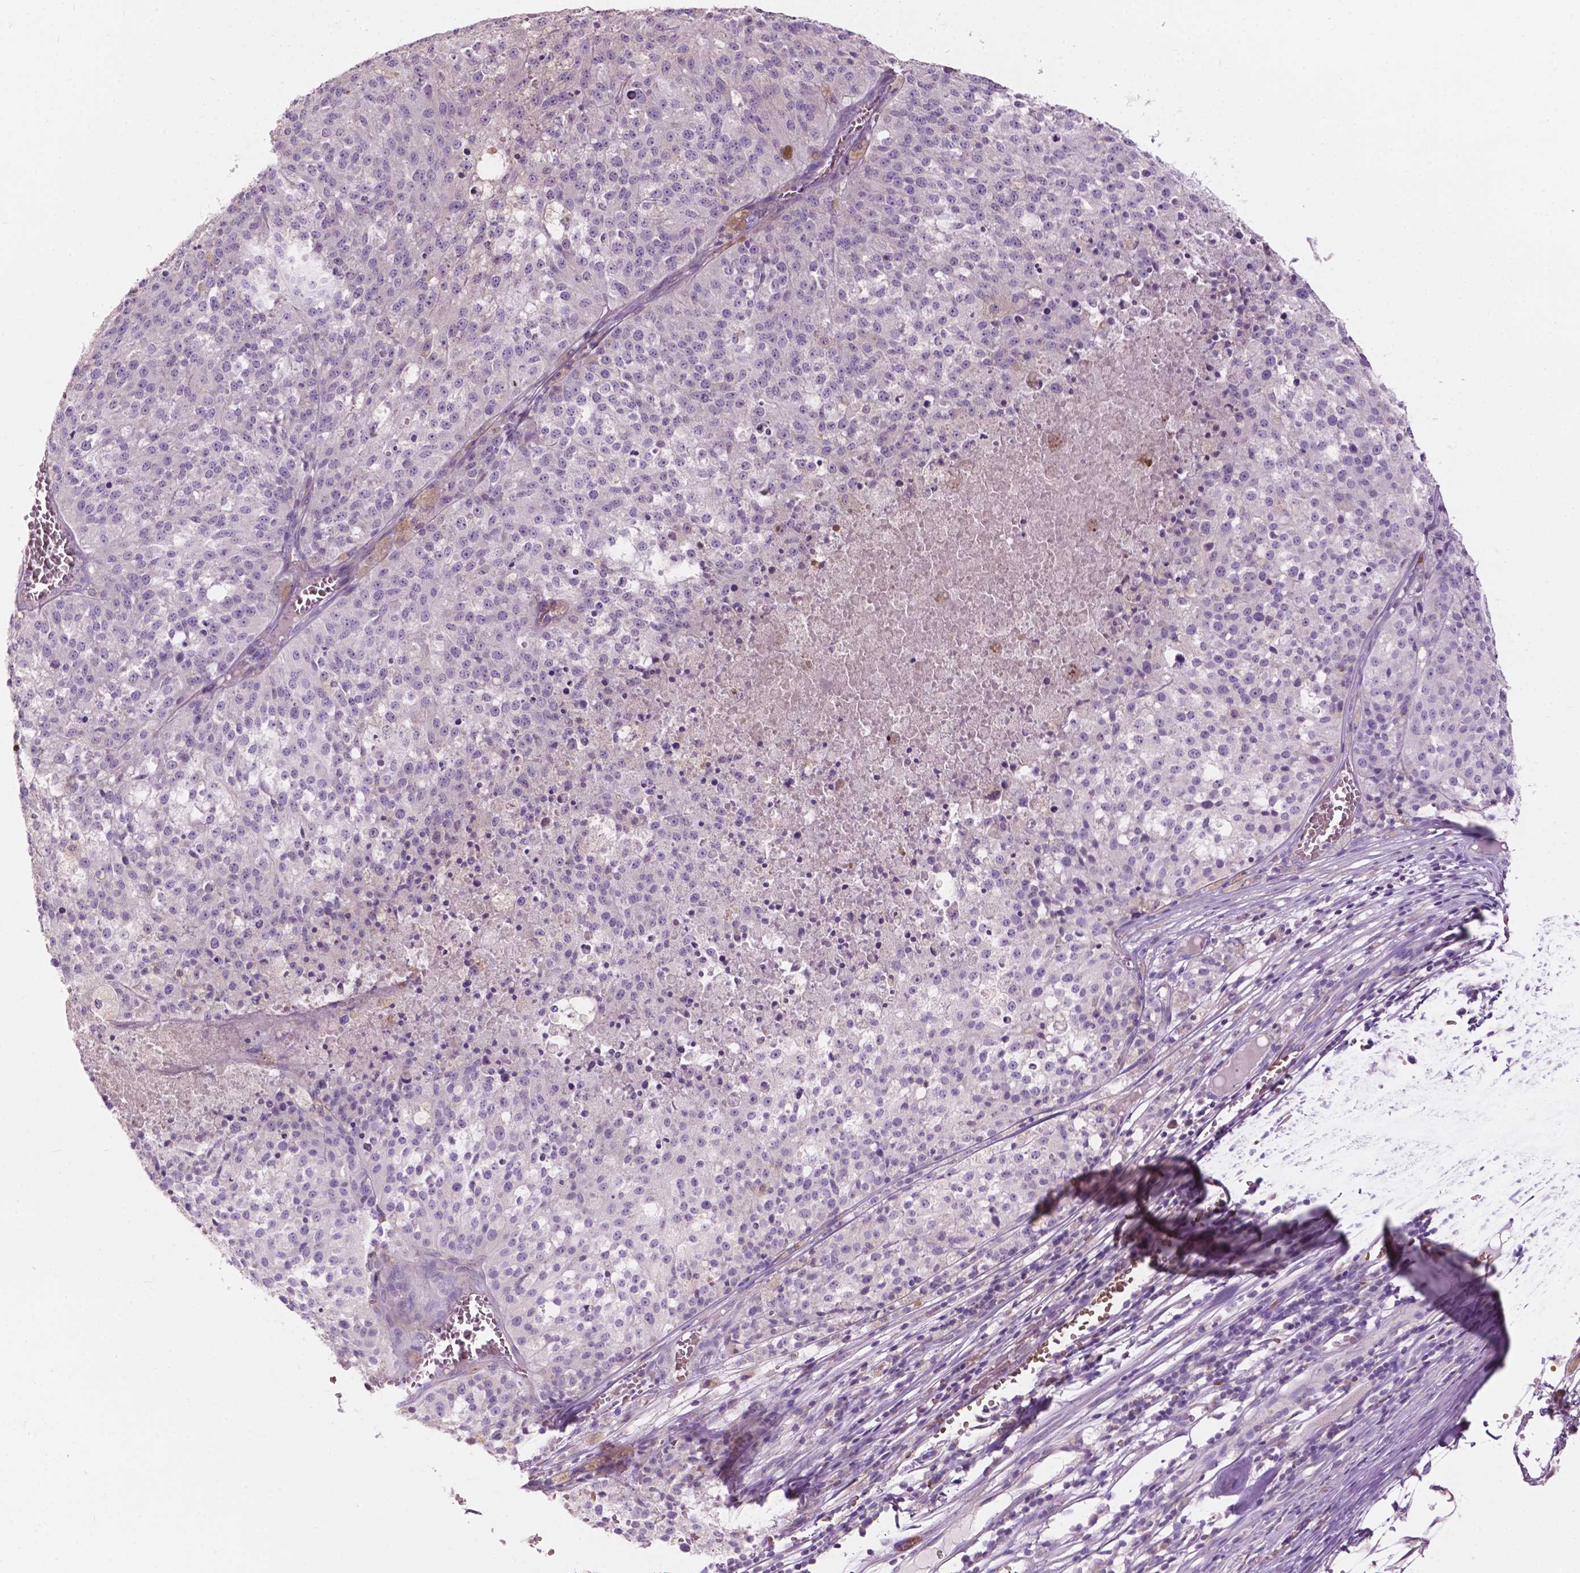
{"staining": {"intensity": "negative", "quantity": "none", "location": "none"}, "tissue": "melanoma", "cell_type": "Tumor cells", "image_type": "cancer", "snomed": [{"axis": "morphology", "description": "Malignant melanoma, Metastatic site"}, {"axis": "topography", "description": "Lymph node"}], "caption": "Tumor cells show no significant protein expression in melanoma. The staining was performed using DAB to visualize the protein expression in brown, while the nuclei were stained in blue with hematoxylin (Magnification: 20x).", "gene": "NDUFS1", "patient": {"sex": "female", "age": 64}}